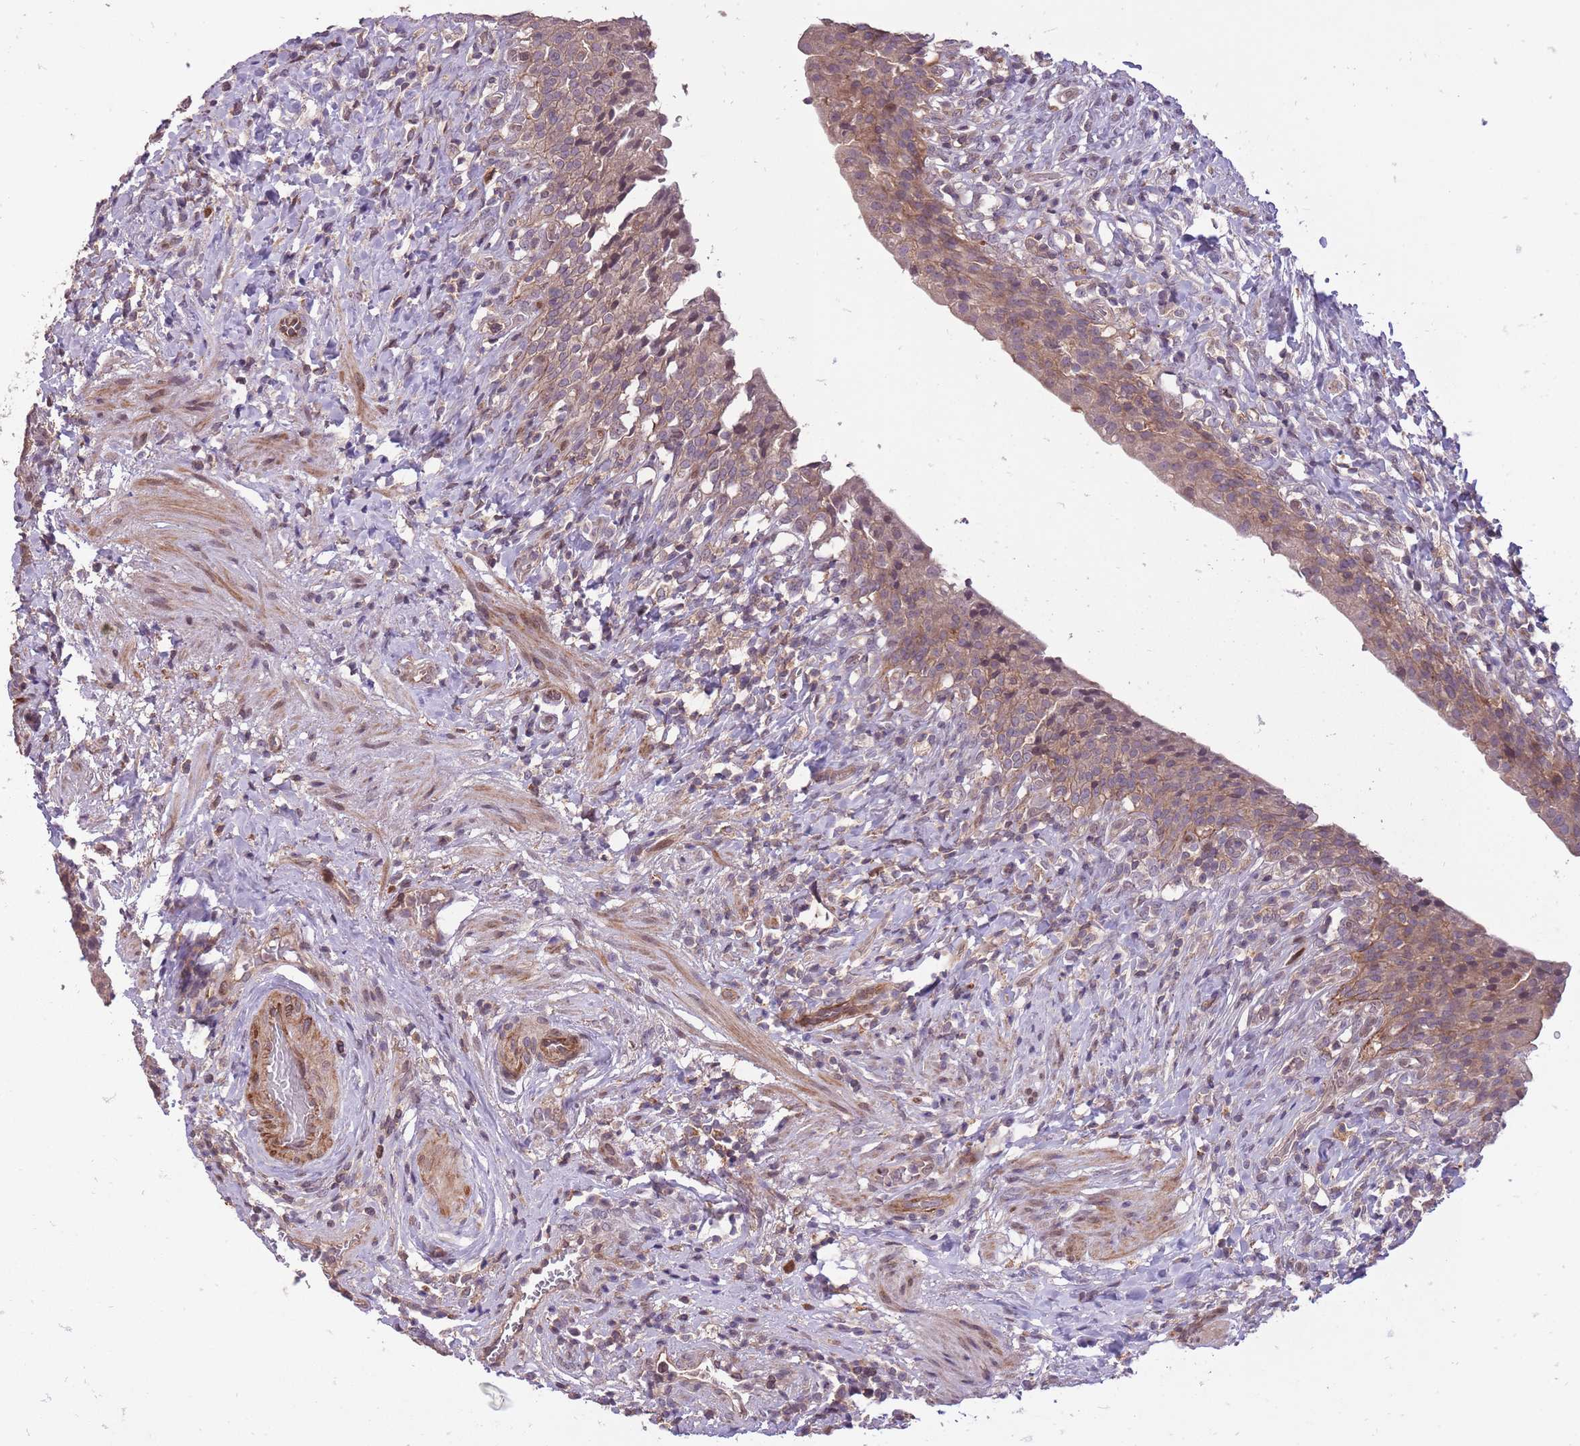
{"staining": {"intensity": "weak", "quantity": ">75%", "location": "cytoplasmic/membranous,nuclear"}, "tissue": "urinary bladder", "cell_type": "Urothelial cells", "image_type": "normal", "snomed": [{"axis": "morphology", "description": "Normal tissue, NOS"}, {"axis": "morphology", "description": "Inflammation, NOS"}, {"axis": "topography", "description": "Urinary bladder"}], "caption": "This micrograph displays IHC staining of normal human urinary bladder, with low weak cytoplasmic/membranous,nuclear expression in about >75% of urothelial cells.", "gene": "TET3", "patient": {"sex": "male", "age": 64}}